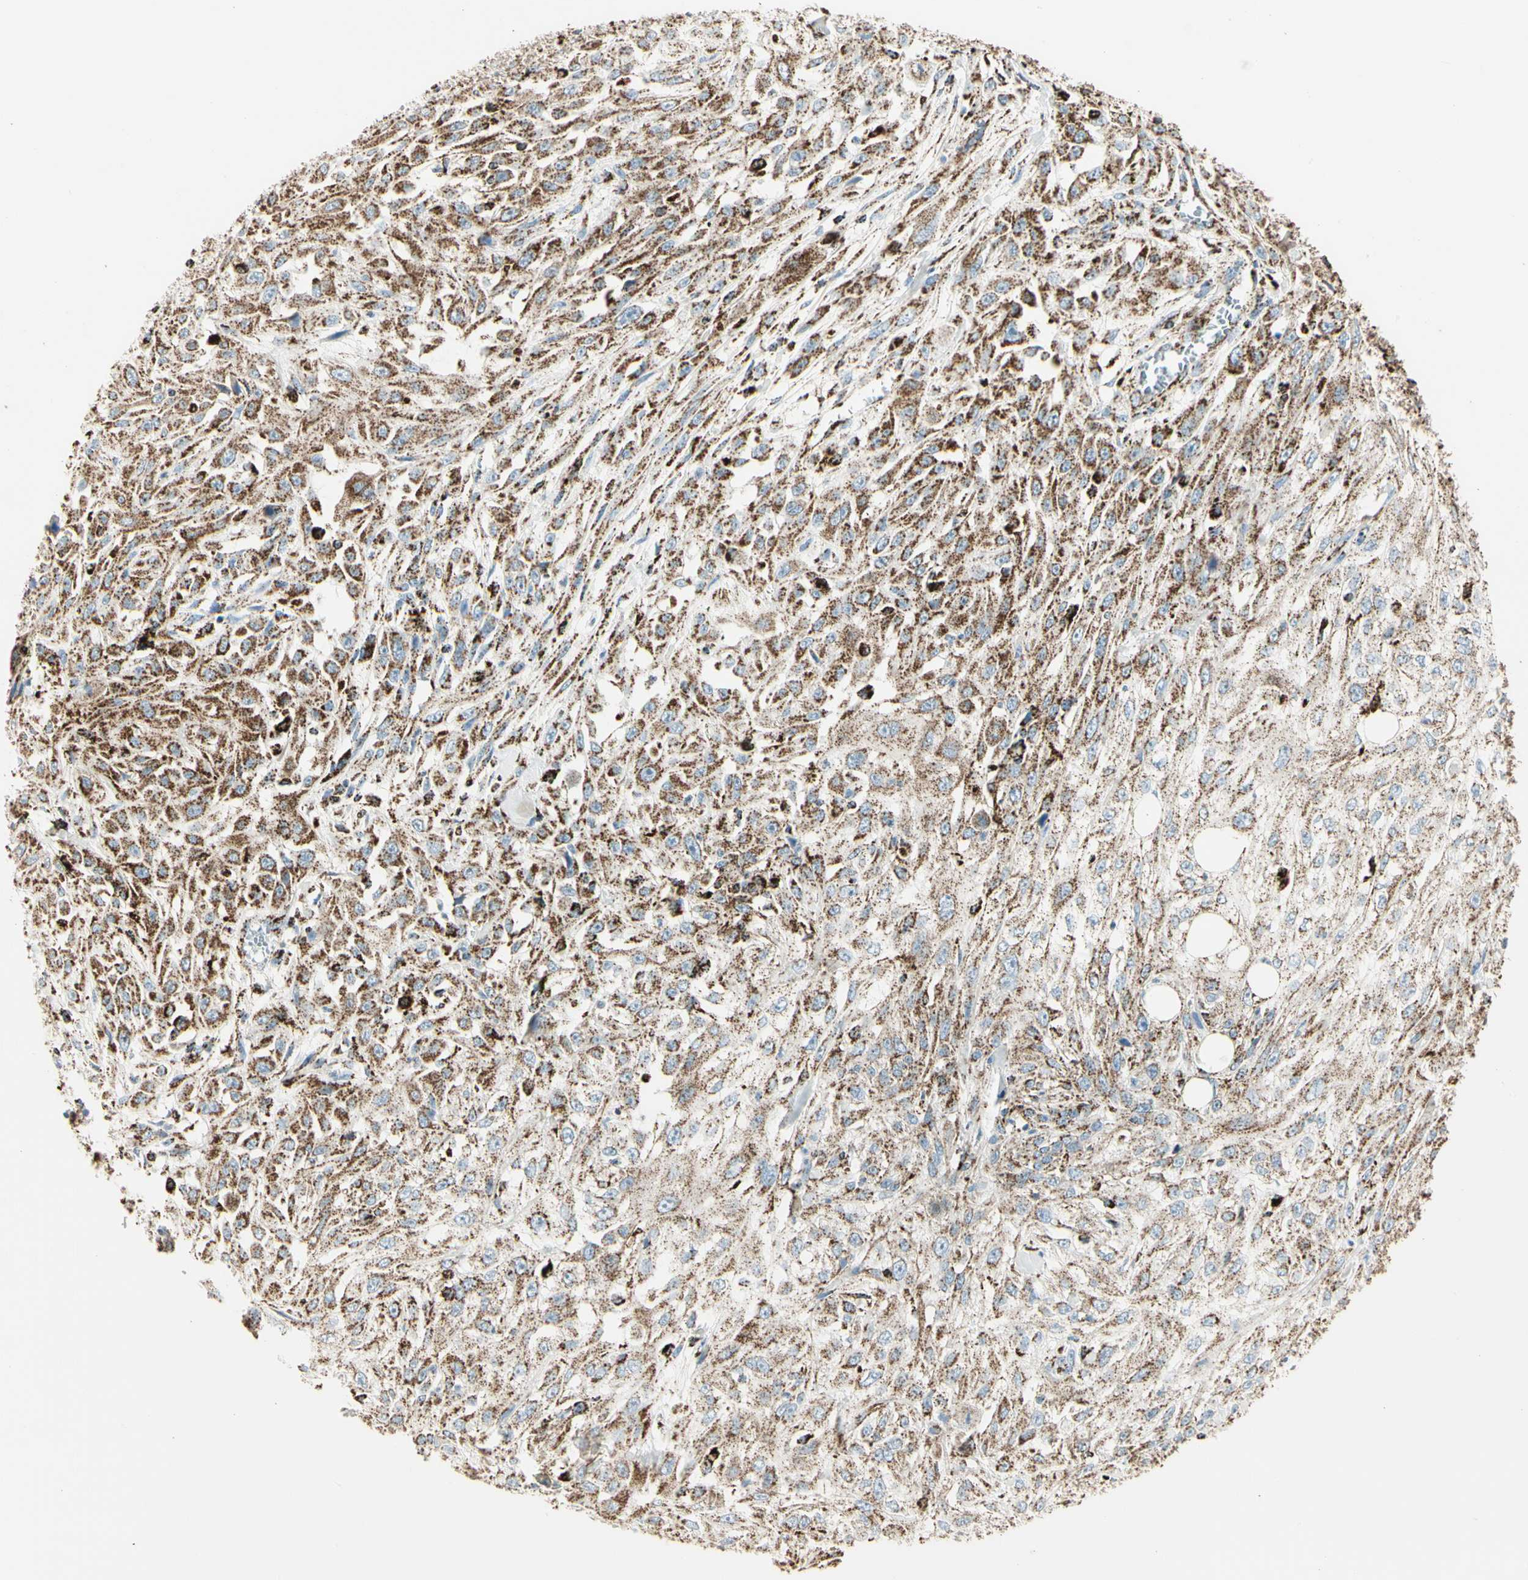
{"staining": {"intensity": "moderate", "quantity": ">75%", "location": "cytoplasmic/membranous"}, "tissue": "skin cancer", "cell_type": "Tumor cells", "image_type": "cancer", "snomed": [{"axis": "morphology", "description": "Squamous cell carcinoma, NOS"}, {"axis": "topography", "description": "Skin"}], "caption": "A medium amount of moderate cytoplasmic/membranous expression is identified in about >75% of tumor cells in skin cancer (squamous cell carcinoma) tissue.", "gene": "ME2", "patient": {"sex": "male", "age": 75}}